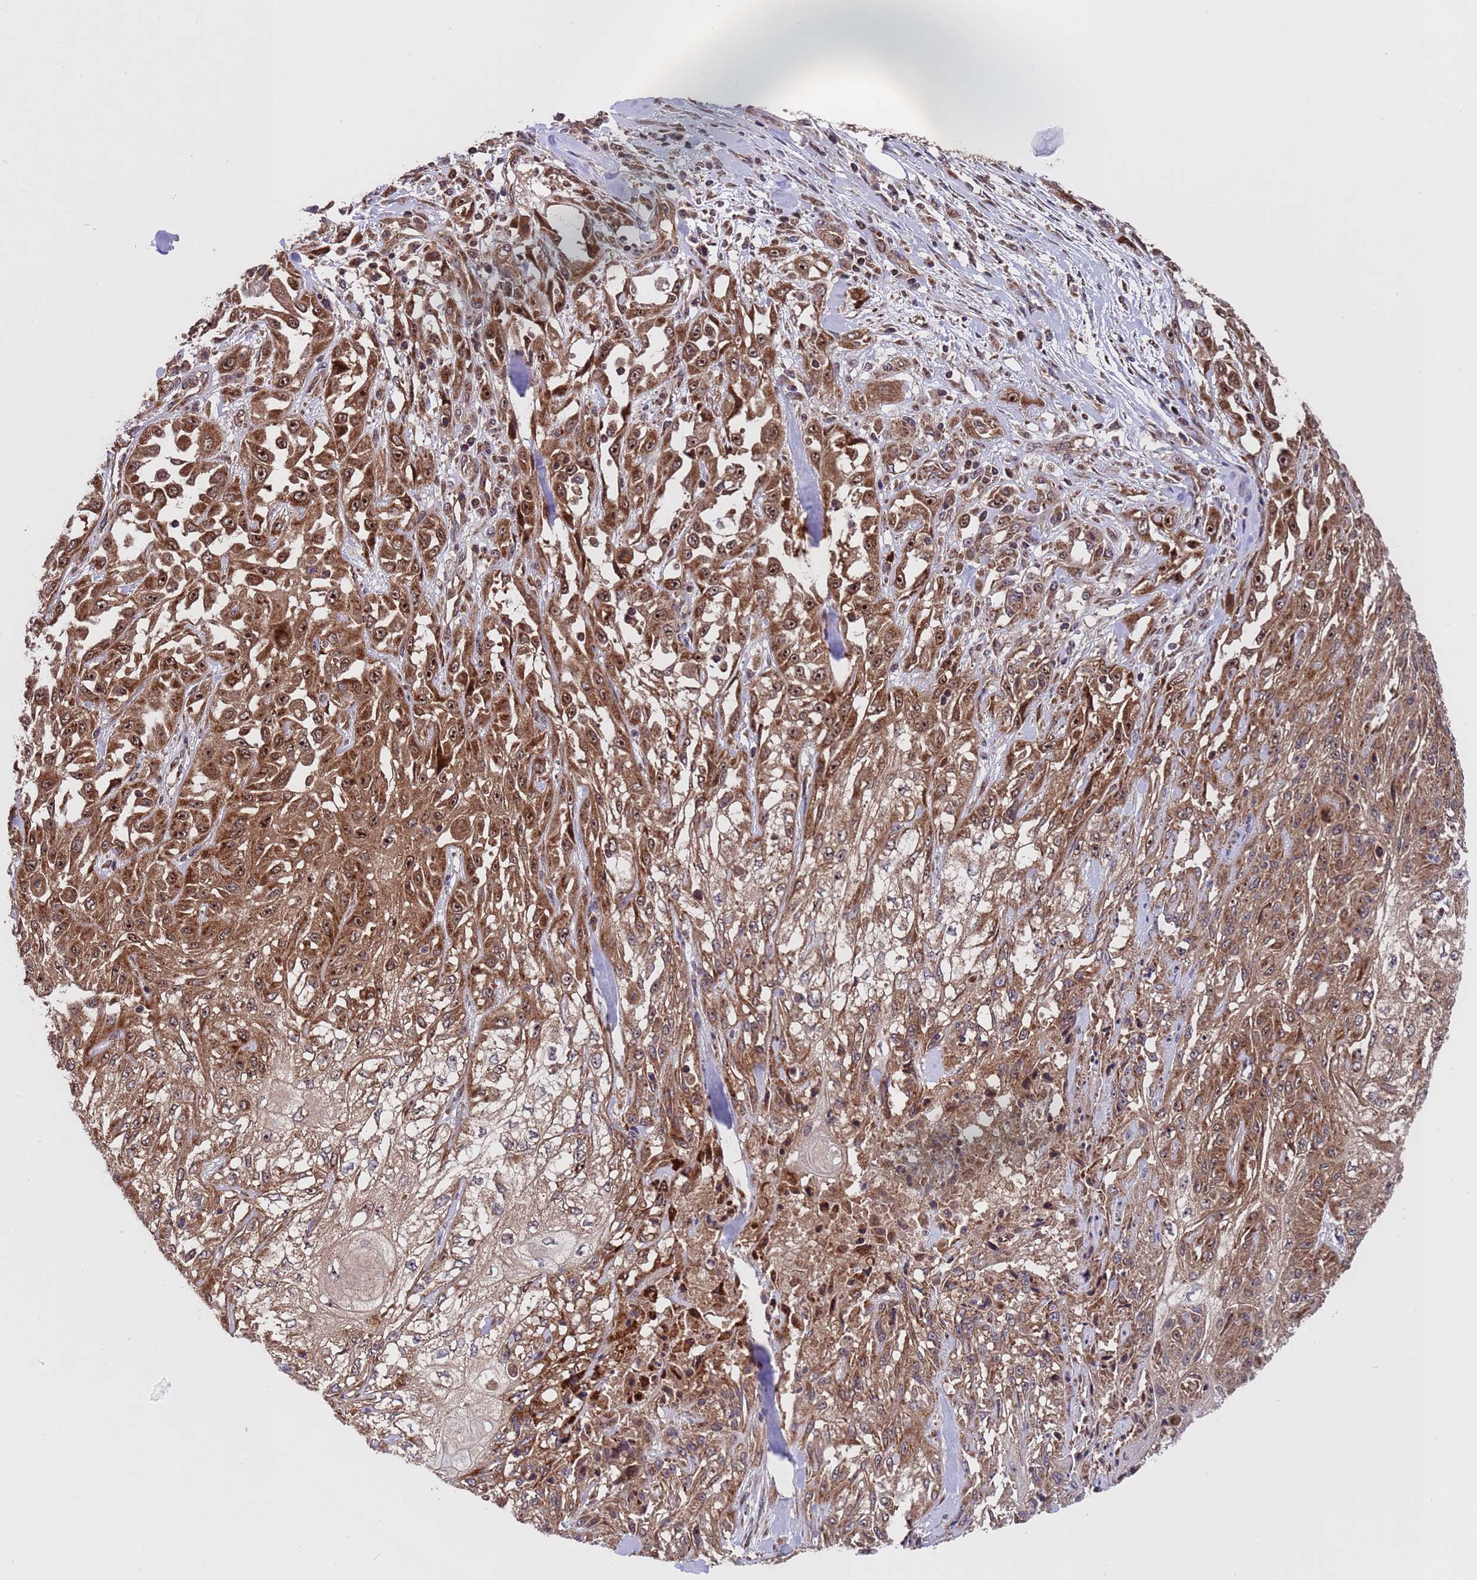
{"staining": {"intensity": "moderate", "quantity": ">75%", "location": "cytoplasmic/membranous,nuclear"}, "tissue": "skin cancer", "cell_type": "Tumor cells", "image_type": "cancer", "snomed": [{"axis": "morphology", "description": "Squamous cell carcinoma, NOS"}, {"axis": "morphology", "description": "Squamous cell carcinoma, metastatic, NOS"}, {"axis": "topography", "description": "Skin"}, {"axis": "topography", "description": "Lymph node"}], "caption": "The histopathology image reveals a brown stain indicating the presence of a protein in the cytoplasmic/membranous and nuclear of tumor cells in skin cancer (squamous cell carcinoma).", "gene": "TSR3", "patient": {"sex": "male", "age": 75}}